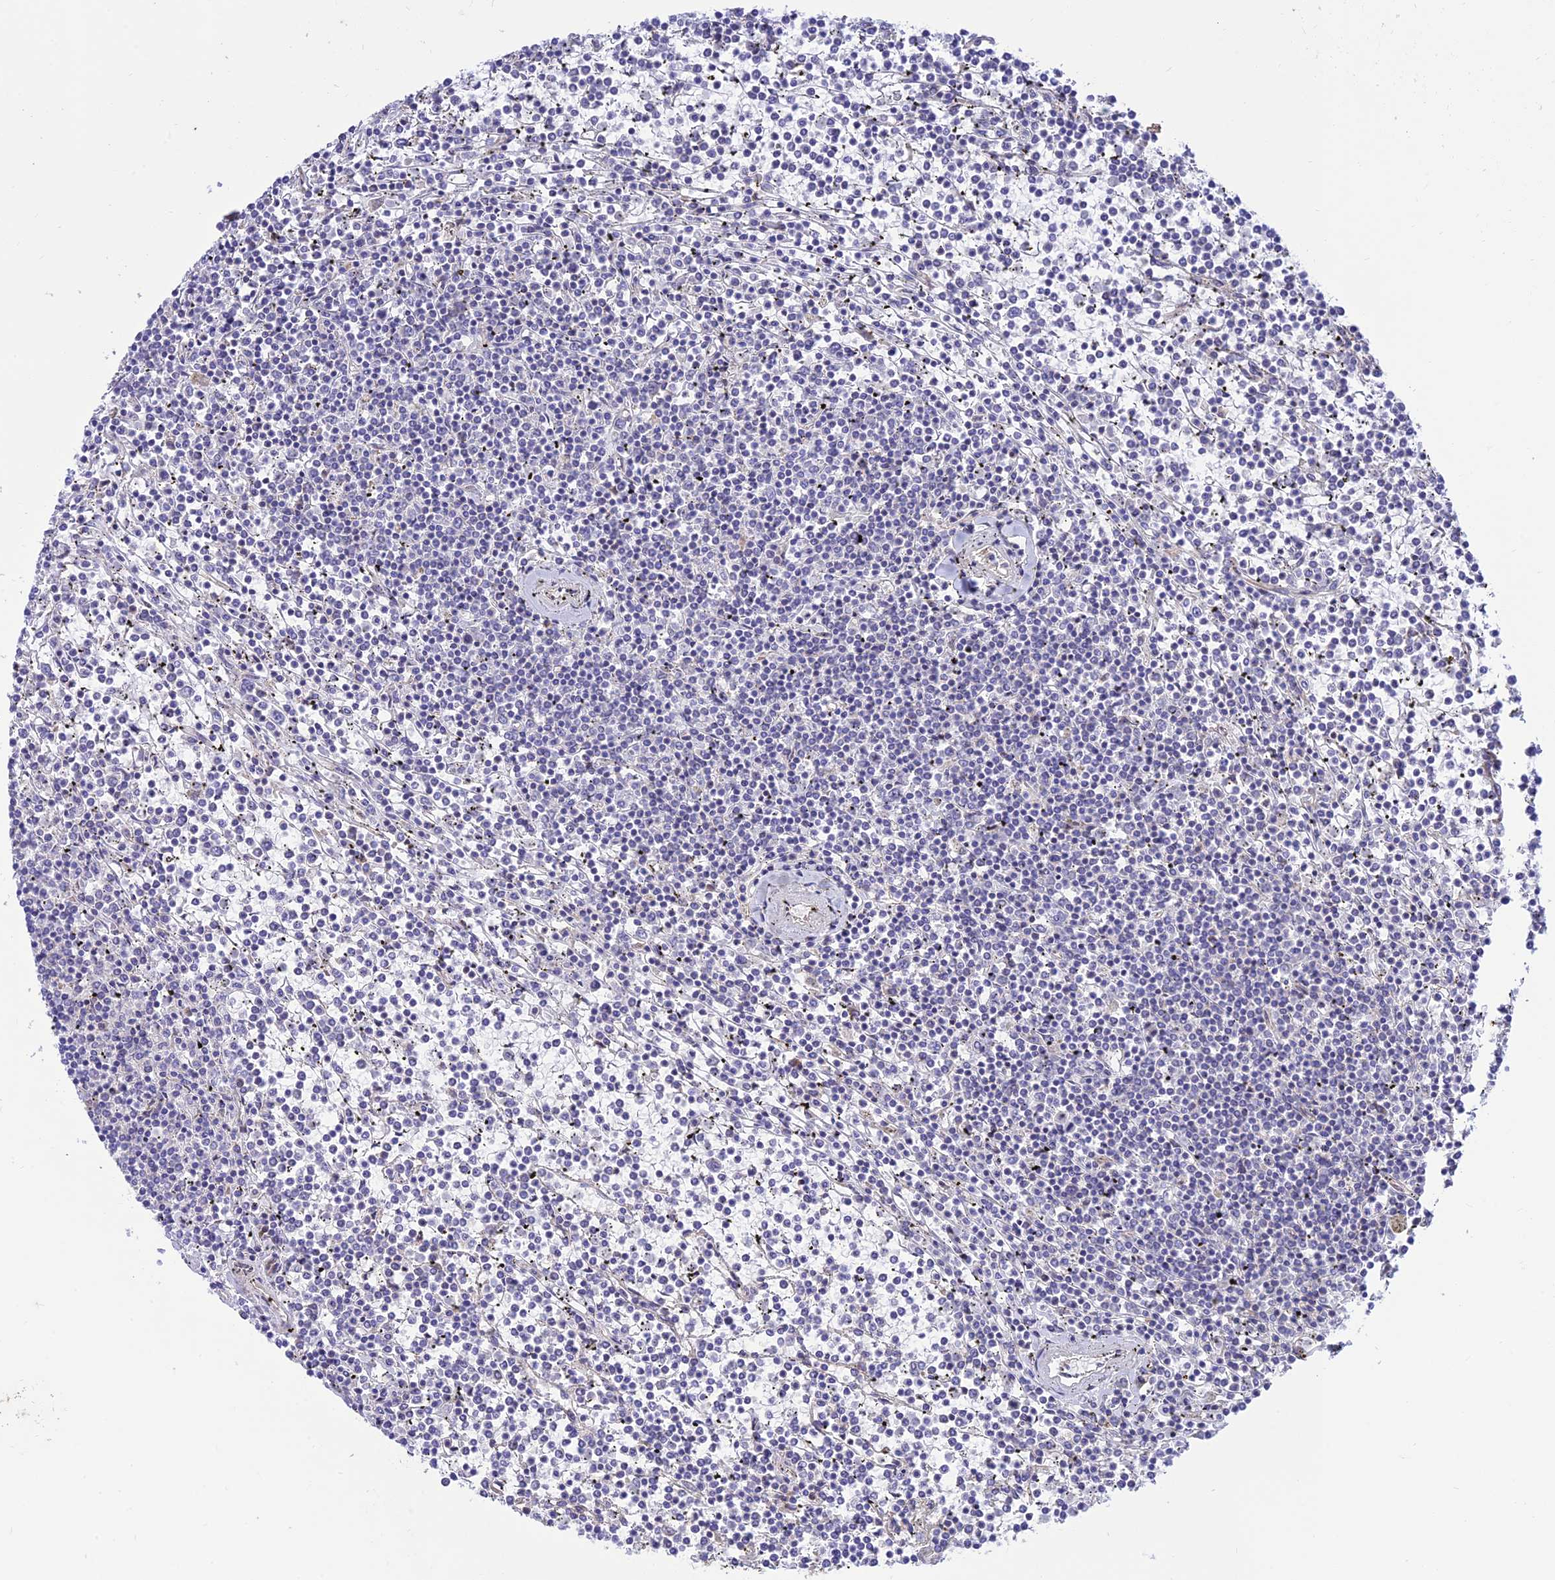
{"staining": {"intensity": "negative", "quantity": "none", "location": "none"}, "tissue": "lymphoma", "cell_type": "Tumor cells", "image_type": "cancer", "snomed": [{"axis": "morphology", "description": "Malignant lymphoma, non-Hodgkin's type, Low grade"}, {"axis": "topography", "description": "Spleen"}], "caption": "Immunohistochemistry (IHC) micrograph of malignant lymphoma, non-Hodgkin's type (low-grade) stained for a protein (brown), which reveals no expression in tumor cells. Brightfield microscopy of immunohistochemistry stained with DAB (3,3'-diaminobenzidine) (brown) and hematoxylin (blue), captured at high magnification.", "gene": "KCNAB1", "patient": {"sex": "female", "age": 19}}